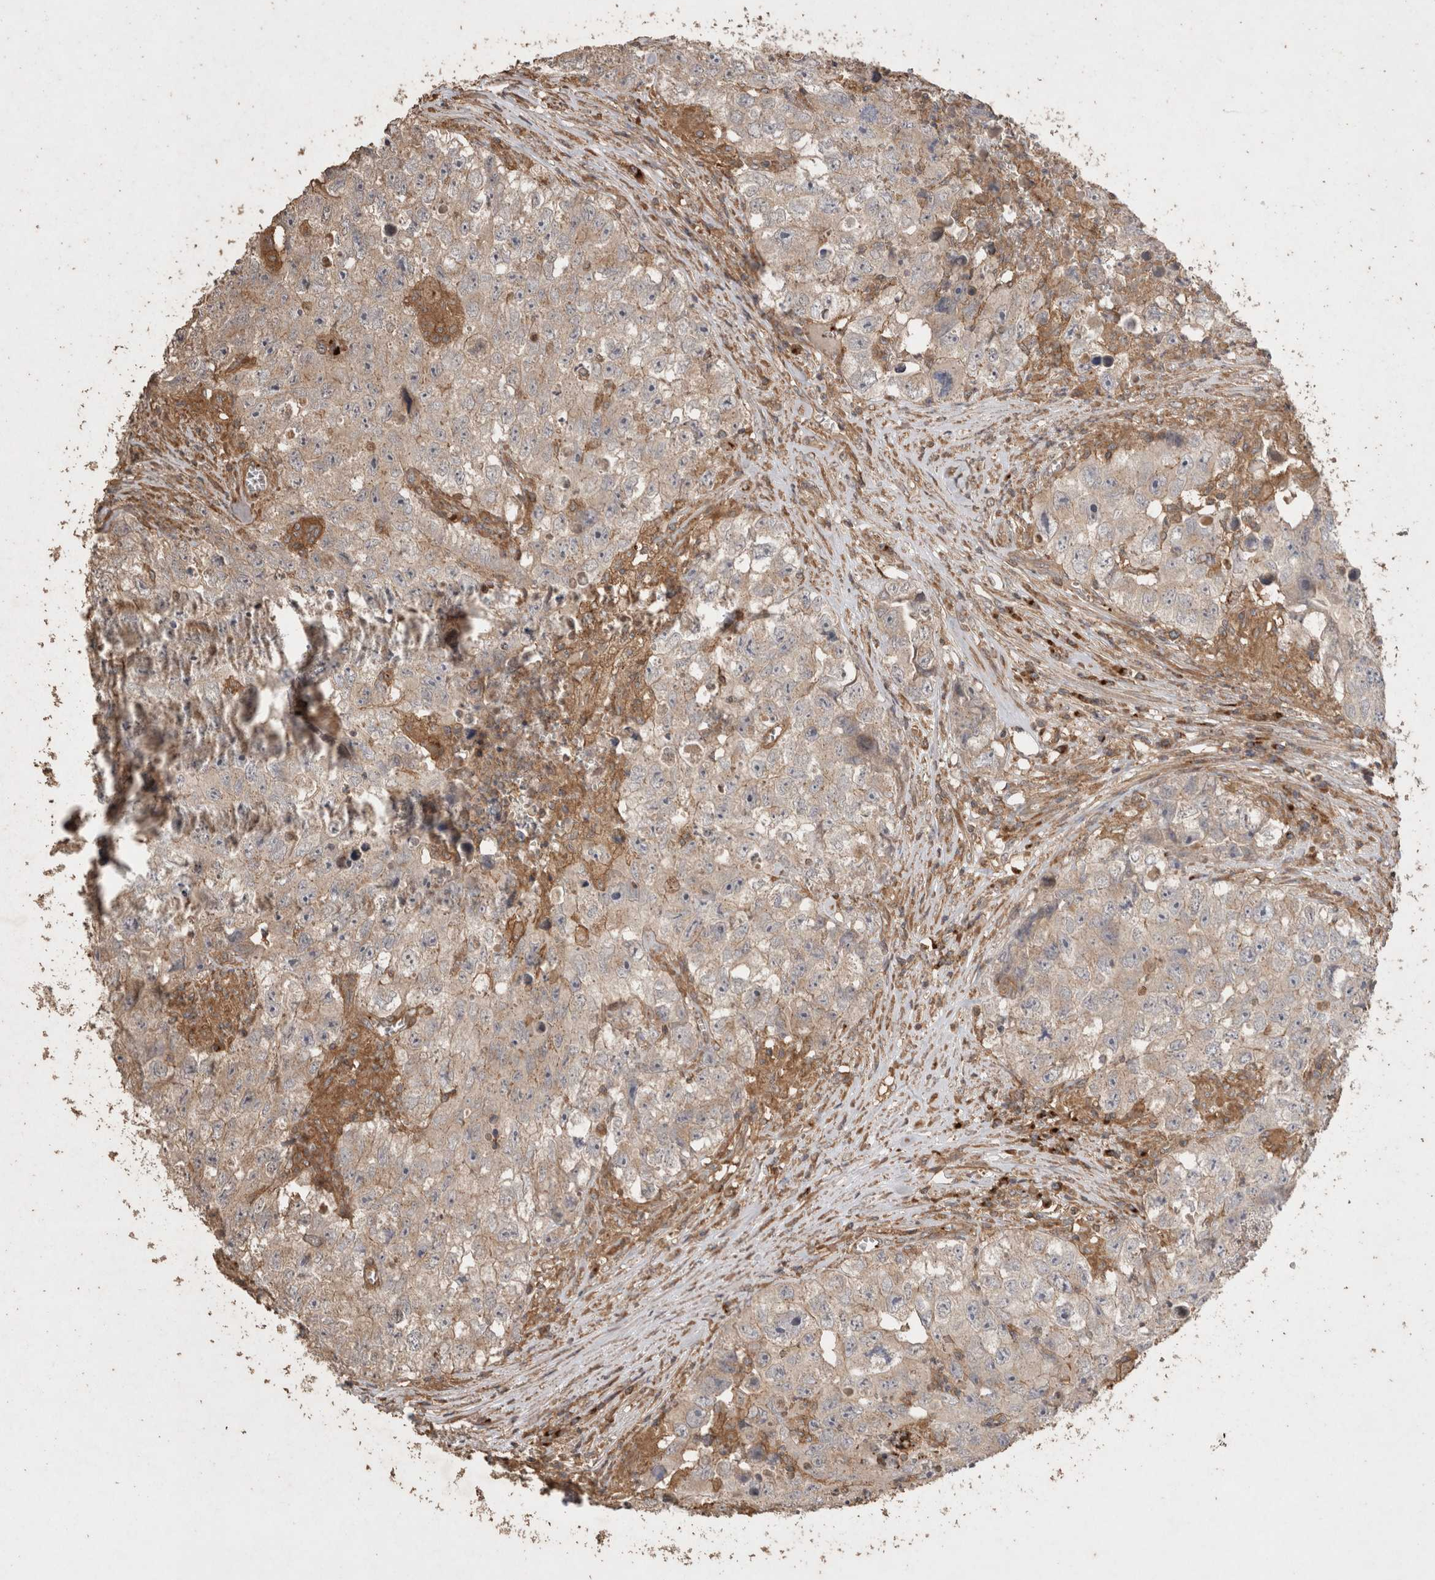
{"staining": {"intensity": "weak", "quantity": "<25%", "location": "cytoplasmic/membranous"}, "tissue": "testis cancer", "cell_type": "Tumor cells", "image_type": "cancer", "snomed": [{"axis": "morphology", "description": "Seminoma, NOS"}, {"axis": "morphology", "description": "Carcinoma, Embryonal, NOS"}, {"axis": "topography", "description": "Testis"}], "caption": "Immunohistochemistry (IHC) of seminoma (testis) exhibits no staining in tumor cells. (DAB (3,3'-diaminobenzidine) immunohistochemistry with hematoxylin counter stain).", "gene": "SNX31", "patient": {"sex": "male", "age": 43}}